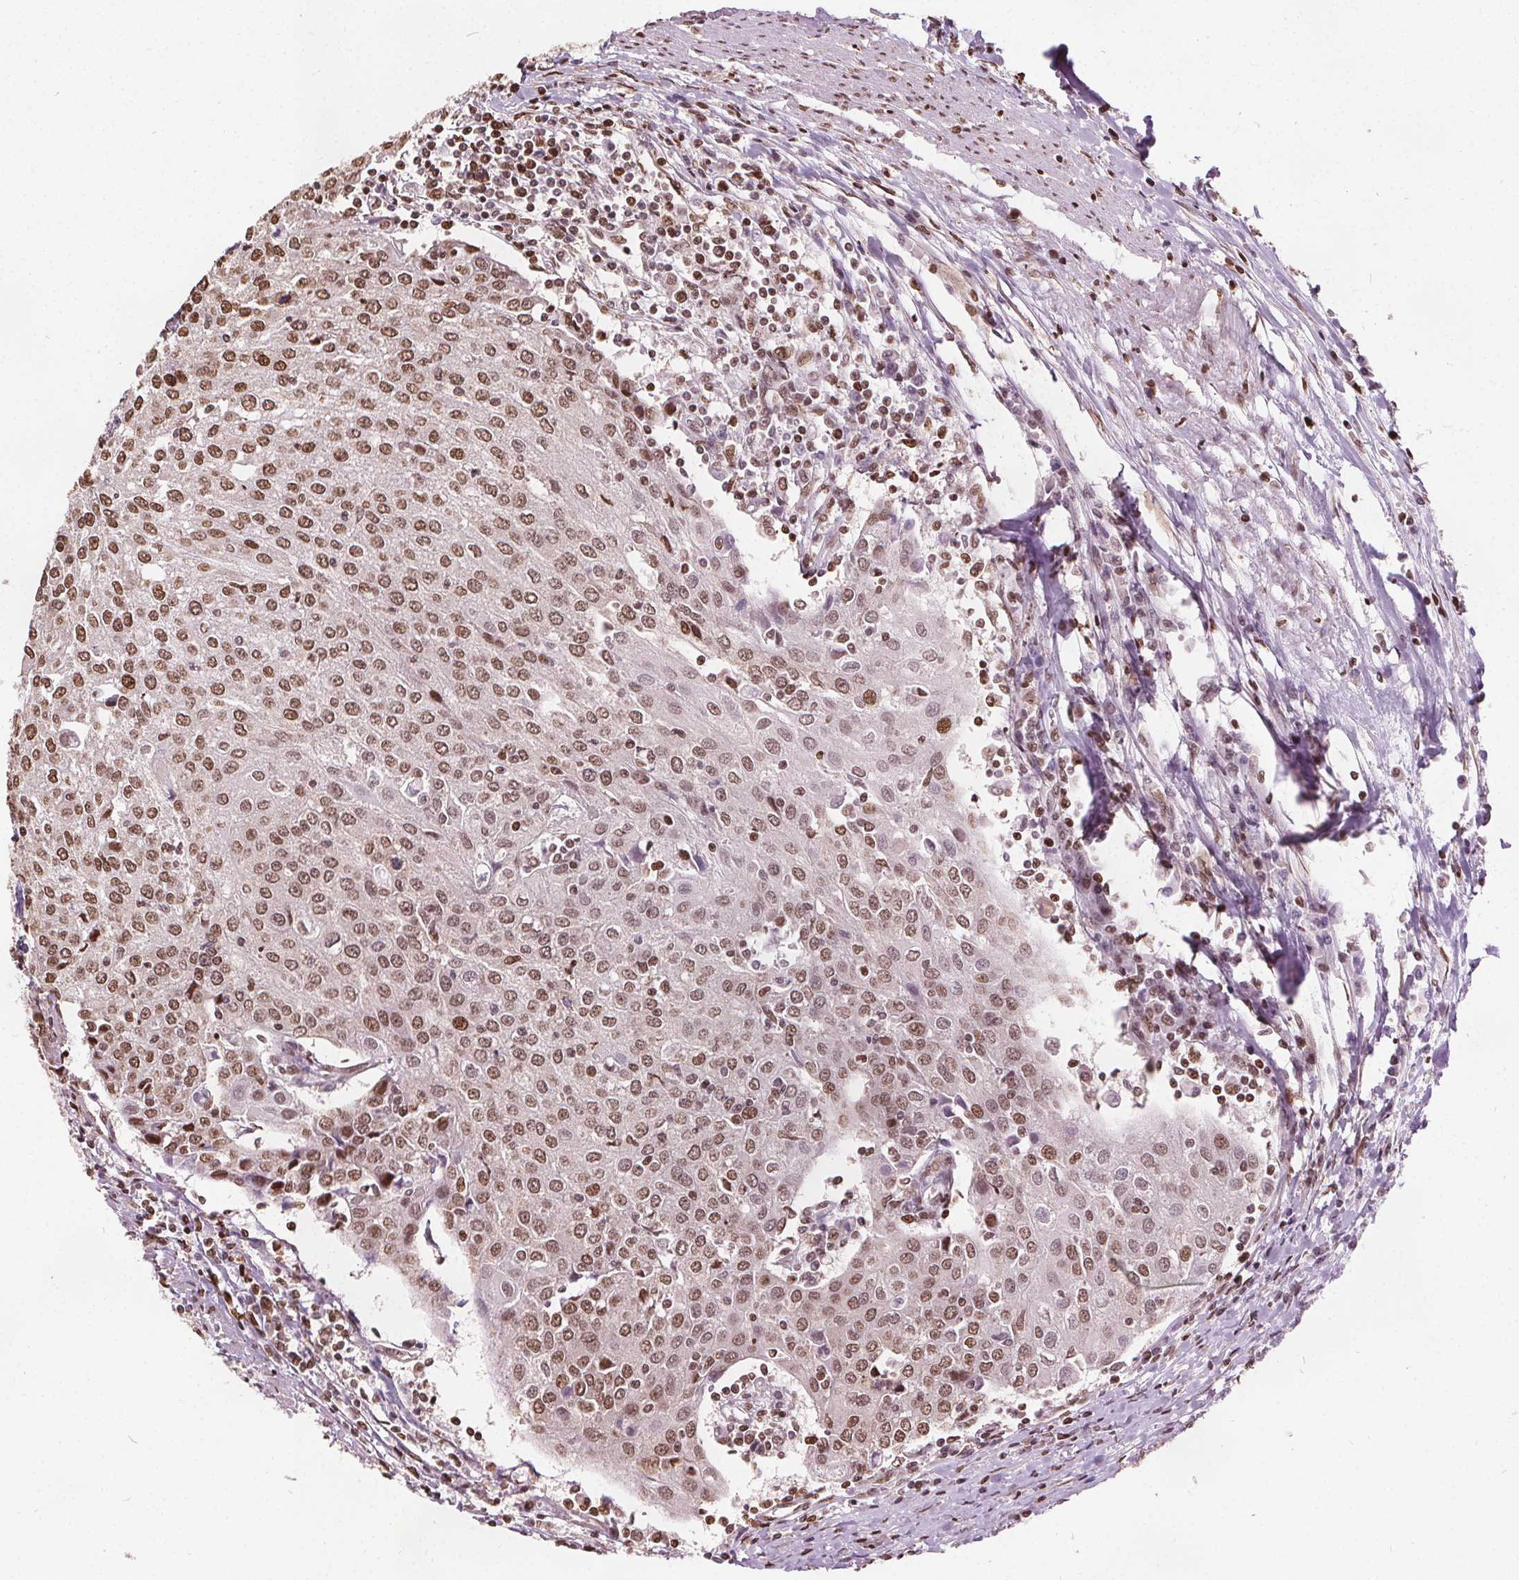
{"staining": {"intensity": "moderate", "quantity": ">75%", "location": "nuclear"}, "tissue": "urothelial cancer", "cell_type": "Tumor cells", "image_type": "cancer", "snomed": [{"axis": "morphology", "description": "Urothelial carcinoma, High grade"}, {"axis": "topography", "description": "Urinary bladder"}], "caption": "High-grade urothelial carcinoma tissue exhibits moderate nuclear staining in about >75% of tumor cells", "gene": "ISLR2", "patient": {"sex": "female", "age": 85}}